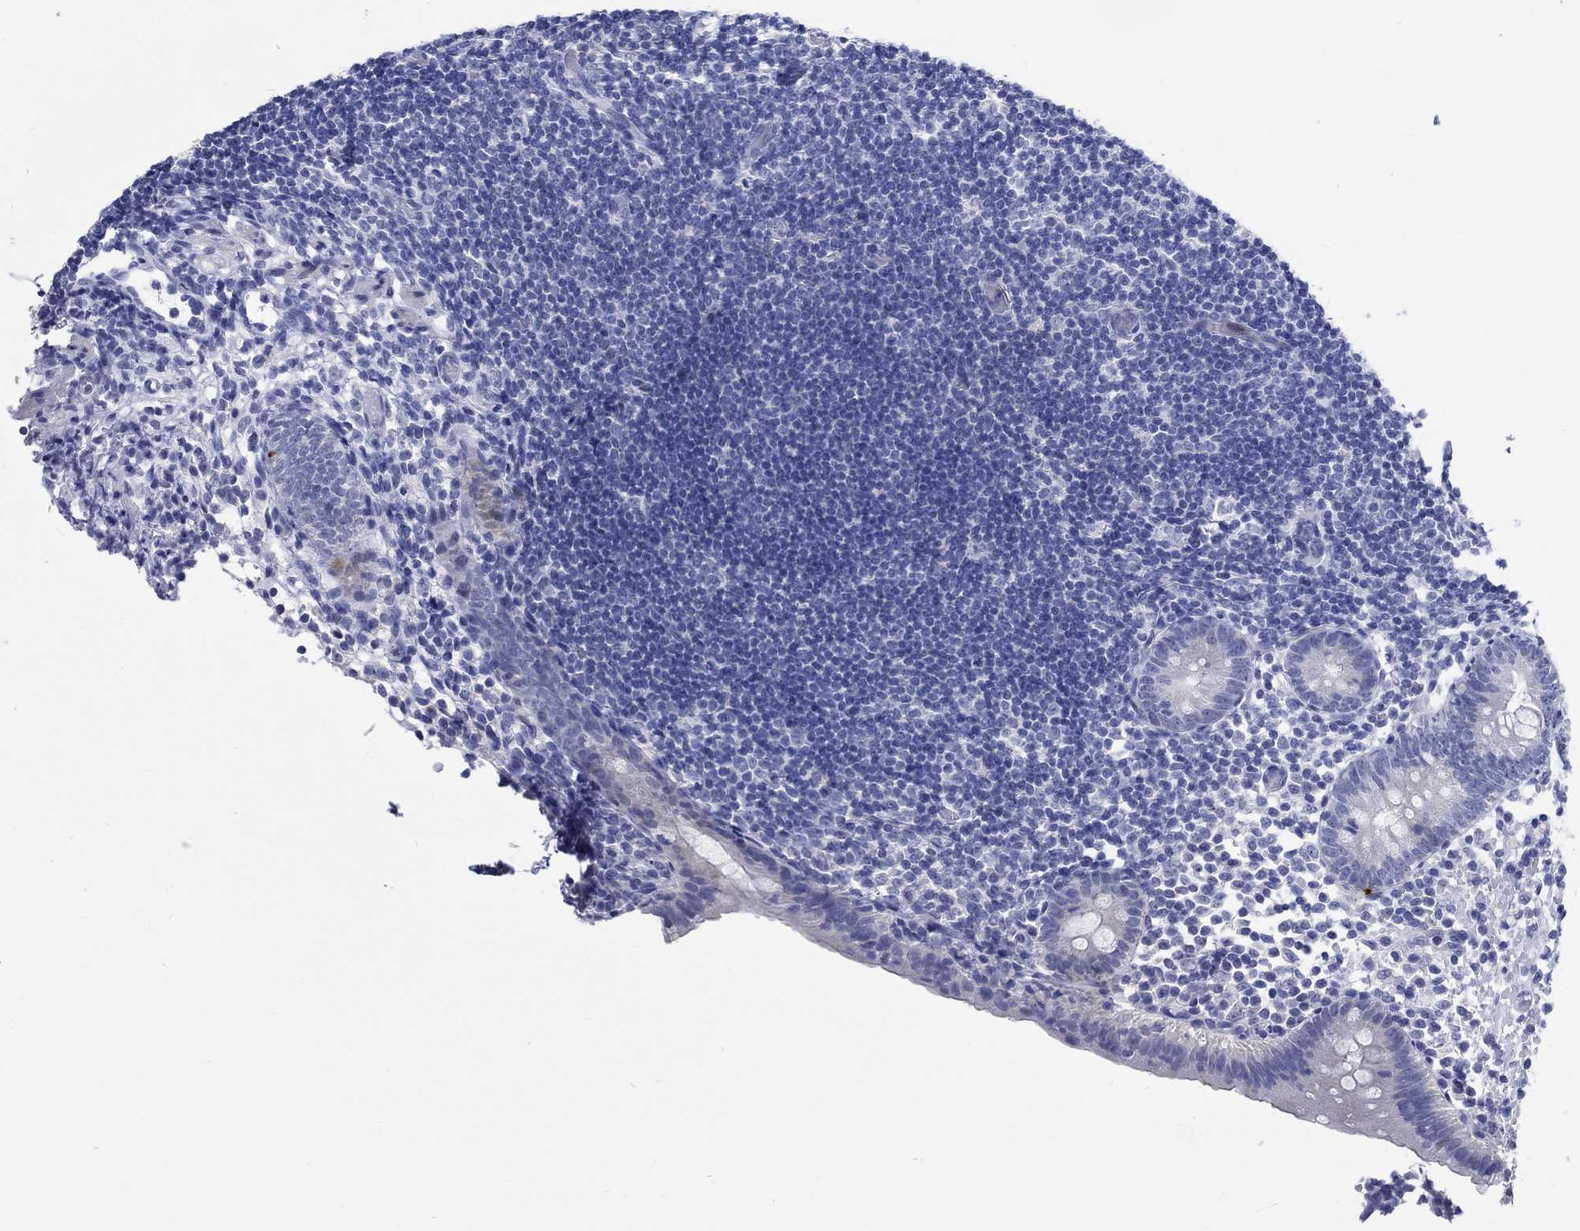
{"staining": {"intensity": "negative", "quantity": "none", "location": "none"}, "tissue": "appendix", "cell_type": "Glandular cells", "image_type": "normal", "snomed": [{"axis": "morphology", "description": "Normal tissue, NOS"}, {"axis": "topography", "description": "Appendix"}], "caption": "Immunohistochemistry histopathology image of unremarkable appendix: appendix stained with DAB (3,3'-diaminobenzidine) demonstrates no significant protein expression in glandular cells. (Stains: DAB immunohistochemistry with hematoxylin counter stain, Microscopy: brightfield microscopy at high magnification).", "gene": "C4orf47", "patient": {"sex": "female", "age": 40}}